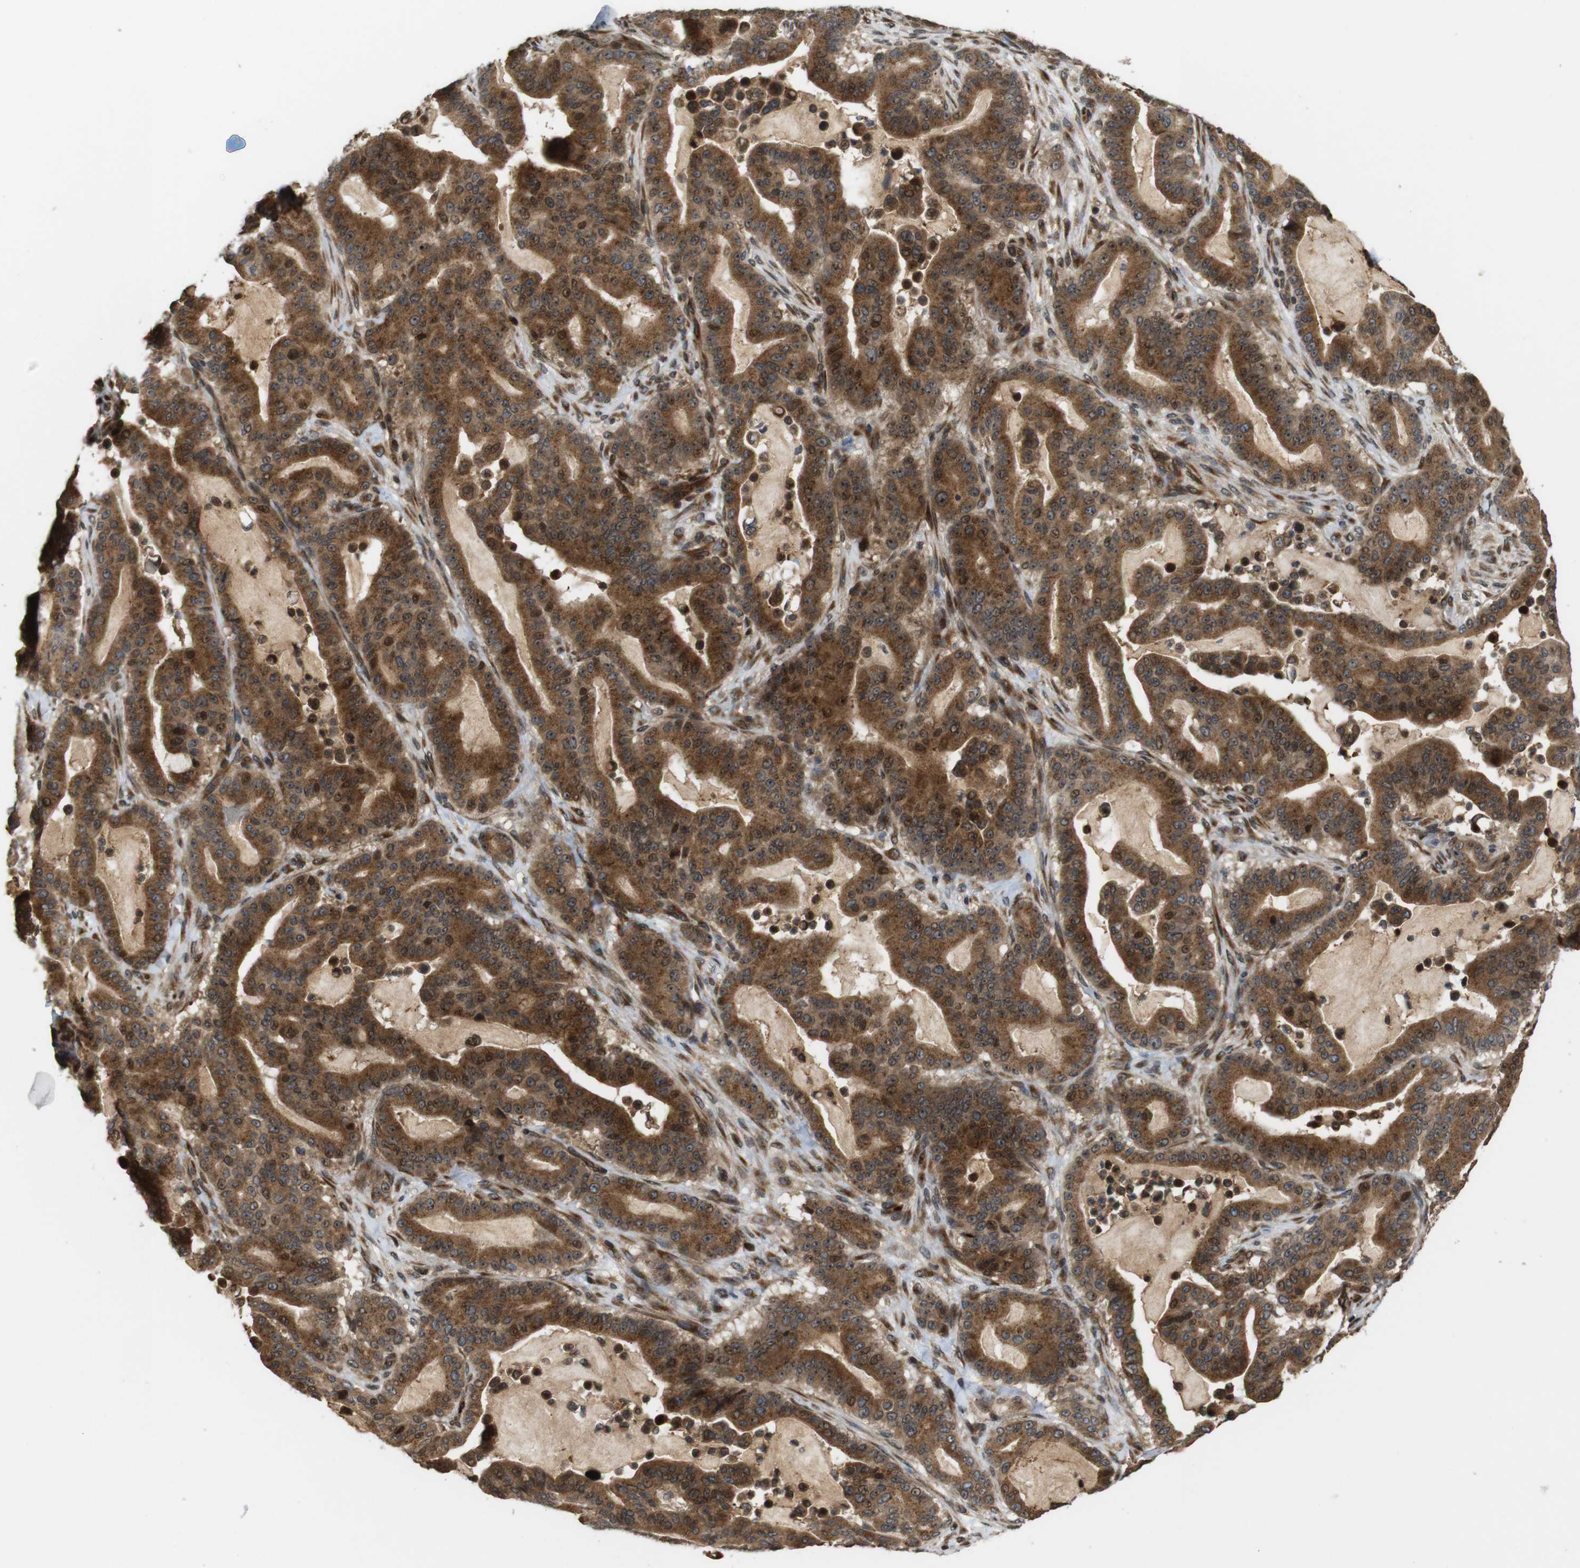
{"staining": {"intensity": "moderate", "quantity": ">75%", "location": "cytoplasmic/membranous,nuclear"}, "tissue": "pancreatic cancer", "cell_type": "Tumor cells", "image_type": "cancer", "snomed": [{"axis": "morphology", "description": "Adenocarcinoma, NOS"}, {"axis": "topography", "description": "Pancreas"}], "caption": "Pancreatic adenocarcinoma stained for a protein (brown) displays moderate cytoplasmic/membranous and nuclear positive staining in about >75% of tumor cells.", "gene": "EFCAB14", "patient": {"sex": "male", "age": 63}}